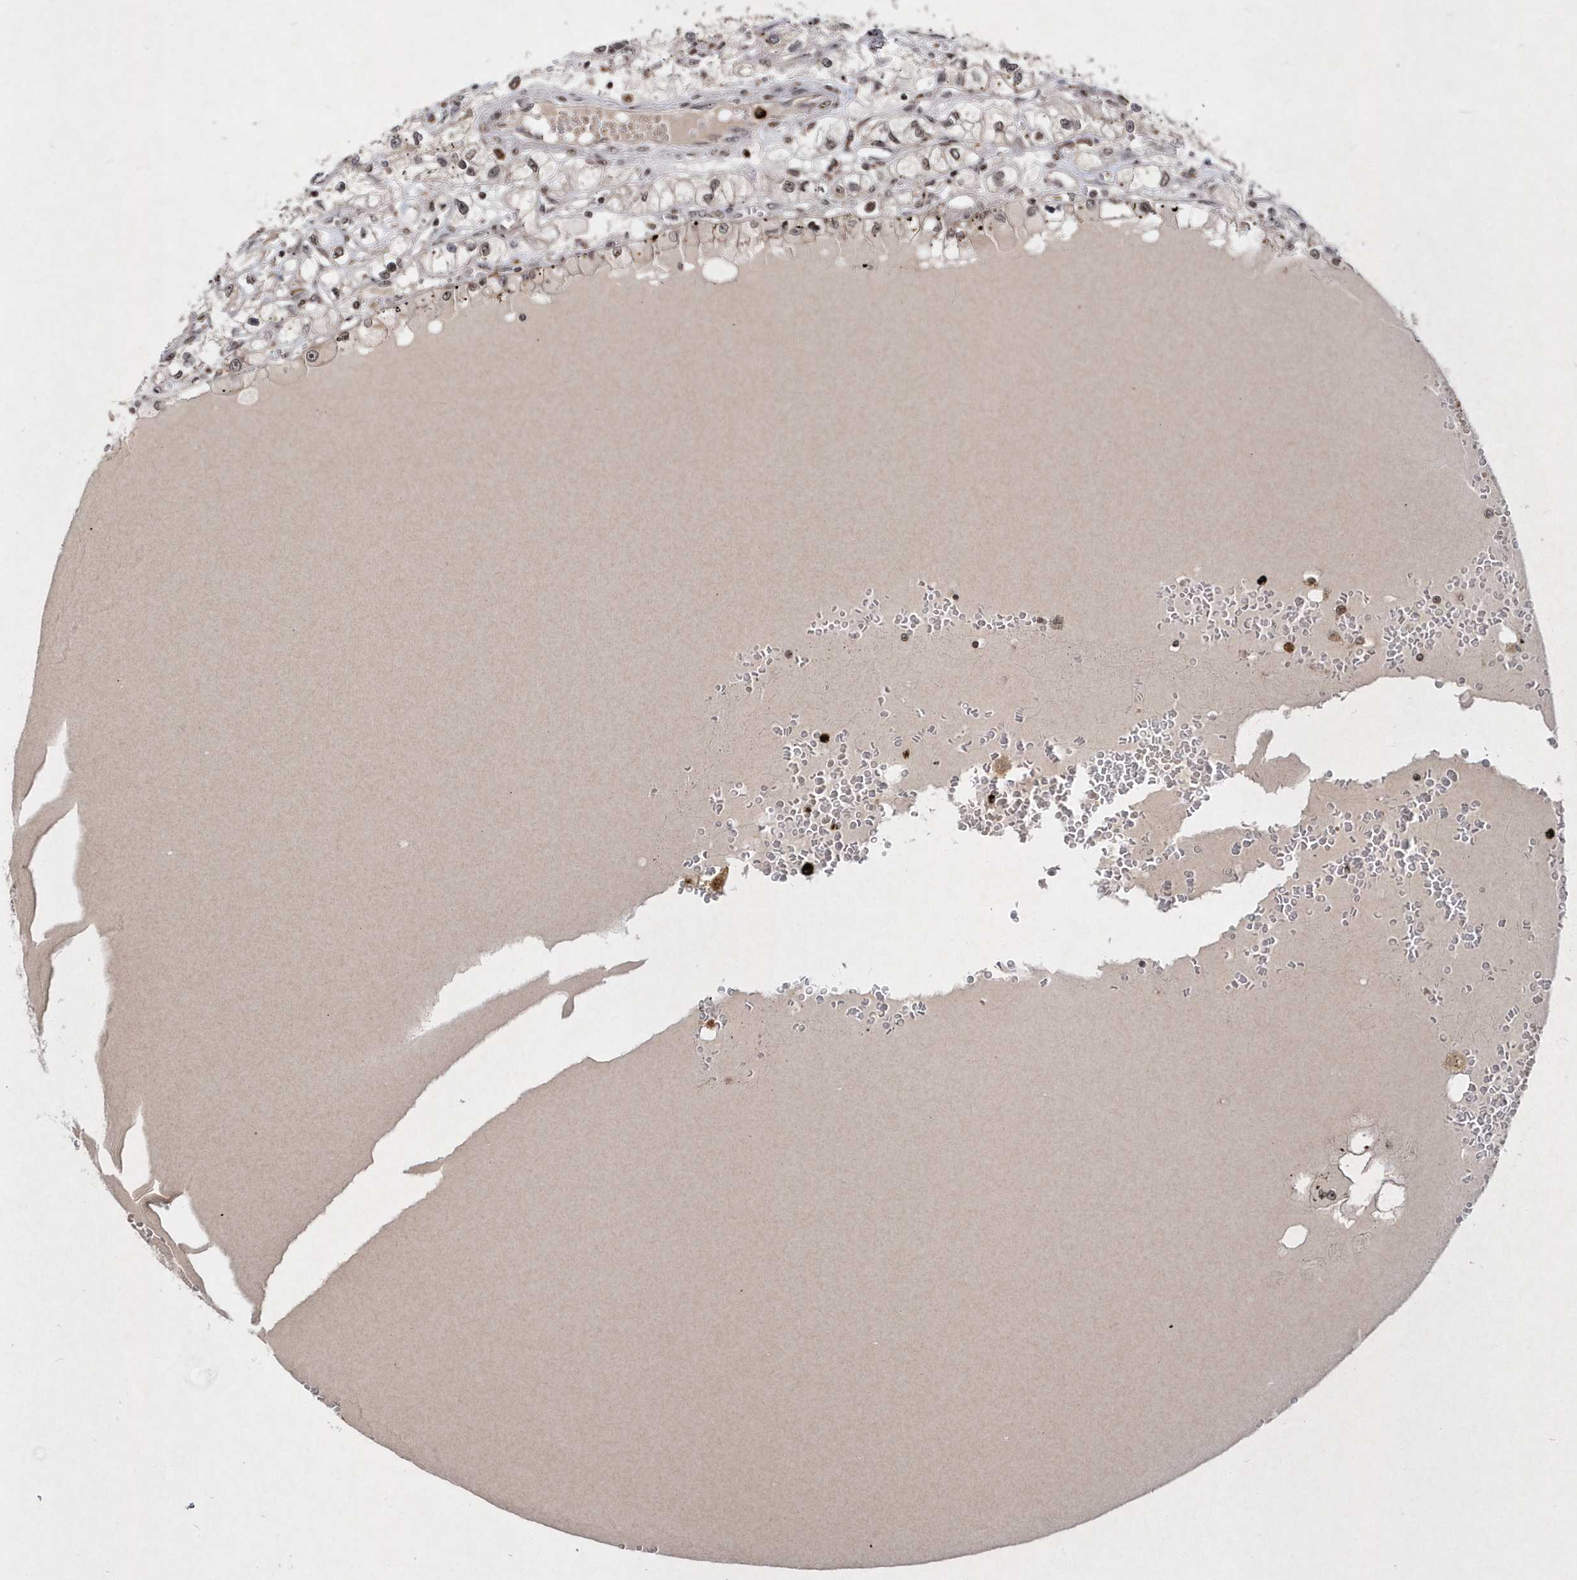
{"staining": {"intensity": "weak", "quantity": "<25%", "location": "nuclear"}, "tissue": "renal cancer", "cell_type": "Tumor cells", "image_type": "cancer", "snomed": [{"axis": "morphology", "description": "Adenocarcinoma, NOS"}, {"axis": "topography", "description": "Kidney"}], "caption": "Adenocarcinoma (renal) was stained to show a protein in brown. There is no significant positivity in tumor cells.", "gene": "SOWAHB", "patient": {"sex": "male", "age": 56}}